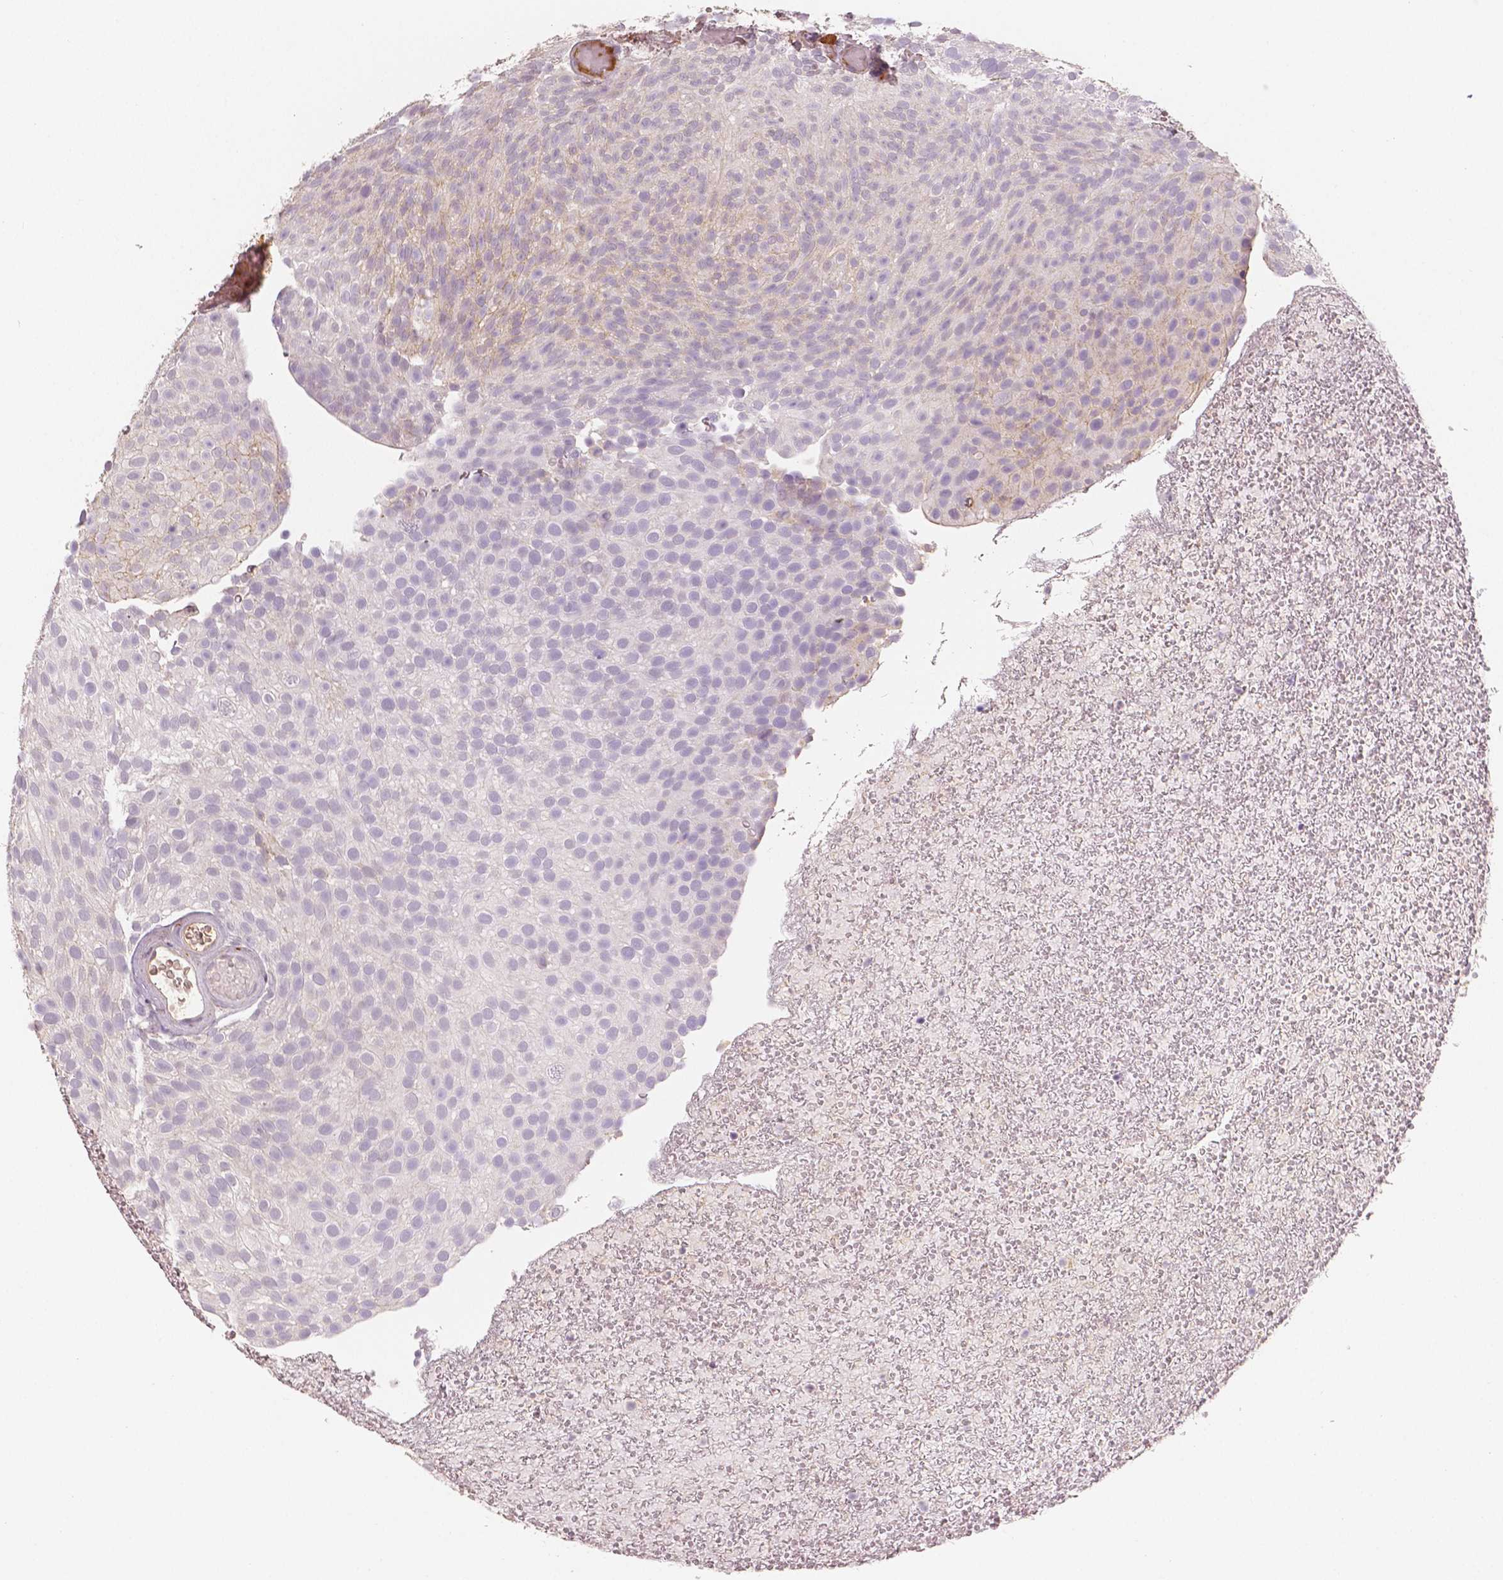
{"staining": {"intensity": "negative", "quantity": "none", "location": "none"}, "tissue": "urothelial cancer", "cell_type": "Tumor cells", "image_type": "cancer", "snomed": [{"axis": "morphology", "description": "Urothelial carcinoma, Low grade"}, {"axis": "topography", "description": "Urinary bladder"}], "caption": "Immunohistochemistry (IHC) of urothelial cancer displays no expression in tumor cells.", "gene": "APOA4", "patient": {"sex": "male", "age": 78}}